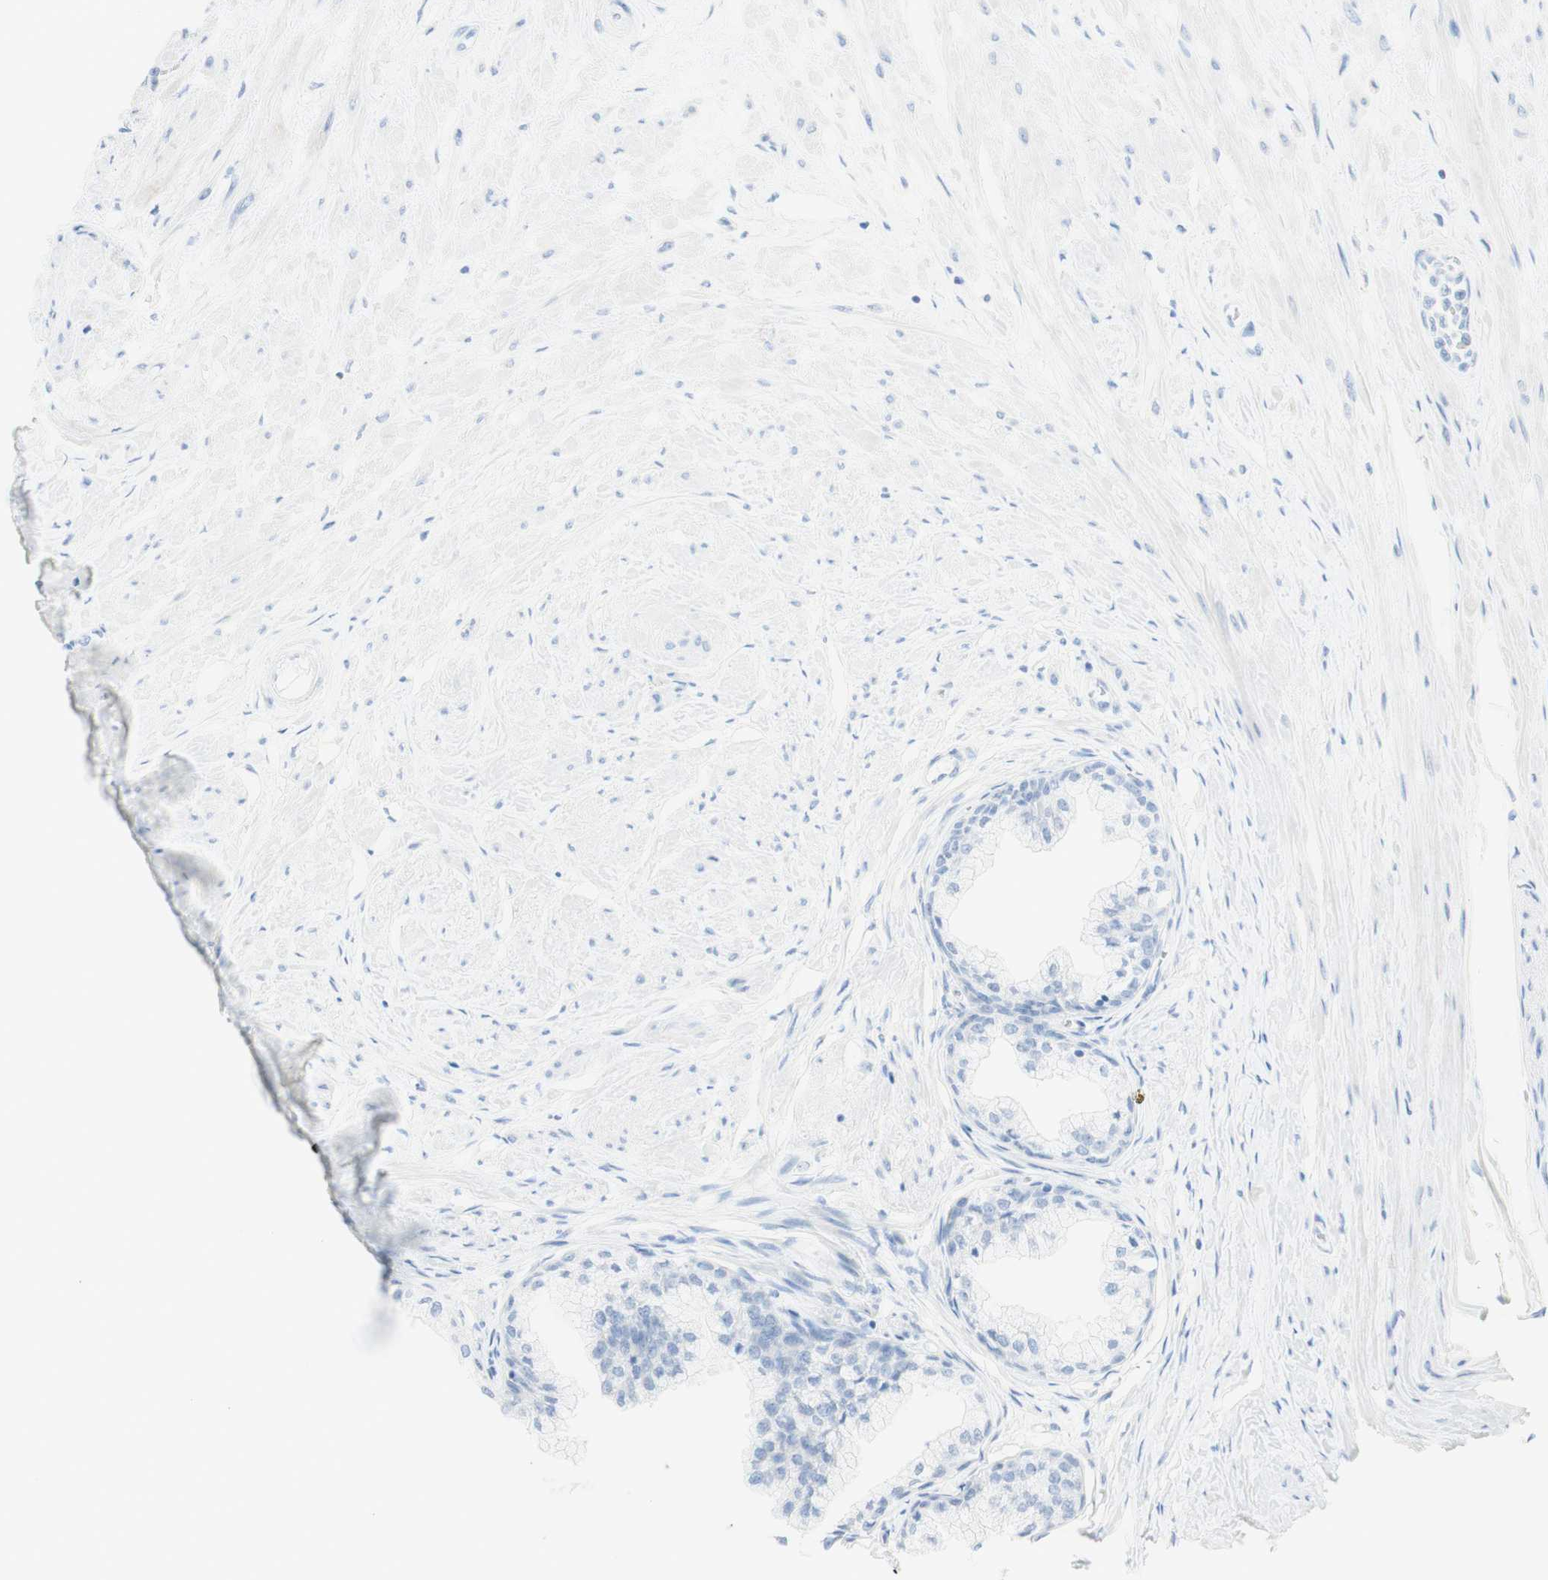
{"staining": {"intensity": "negative", "quantity": "none", "location": "none"}, "tissue": "prostate", "cell_type": "Glandular cells", "image_type": "normal", "snomed": [{"axis": "morphology", "description": "Normal tissue, NOS"}, {"axis": "topography", "description": "Prostate"}, {"axis": "topography", "description": "Seminal veicle"}], "caption": "Immunohistochemistry (IHC) of benign human prostate exhibits no staining in glandular cells.", "gene": "TPO", "patient": {"sex": "male", "age": 60}}